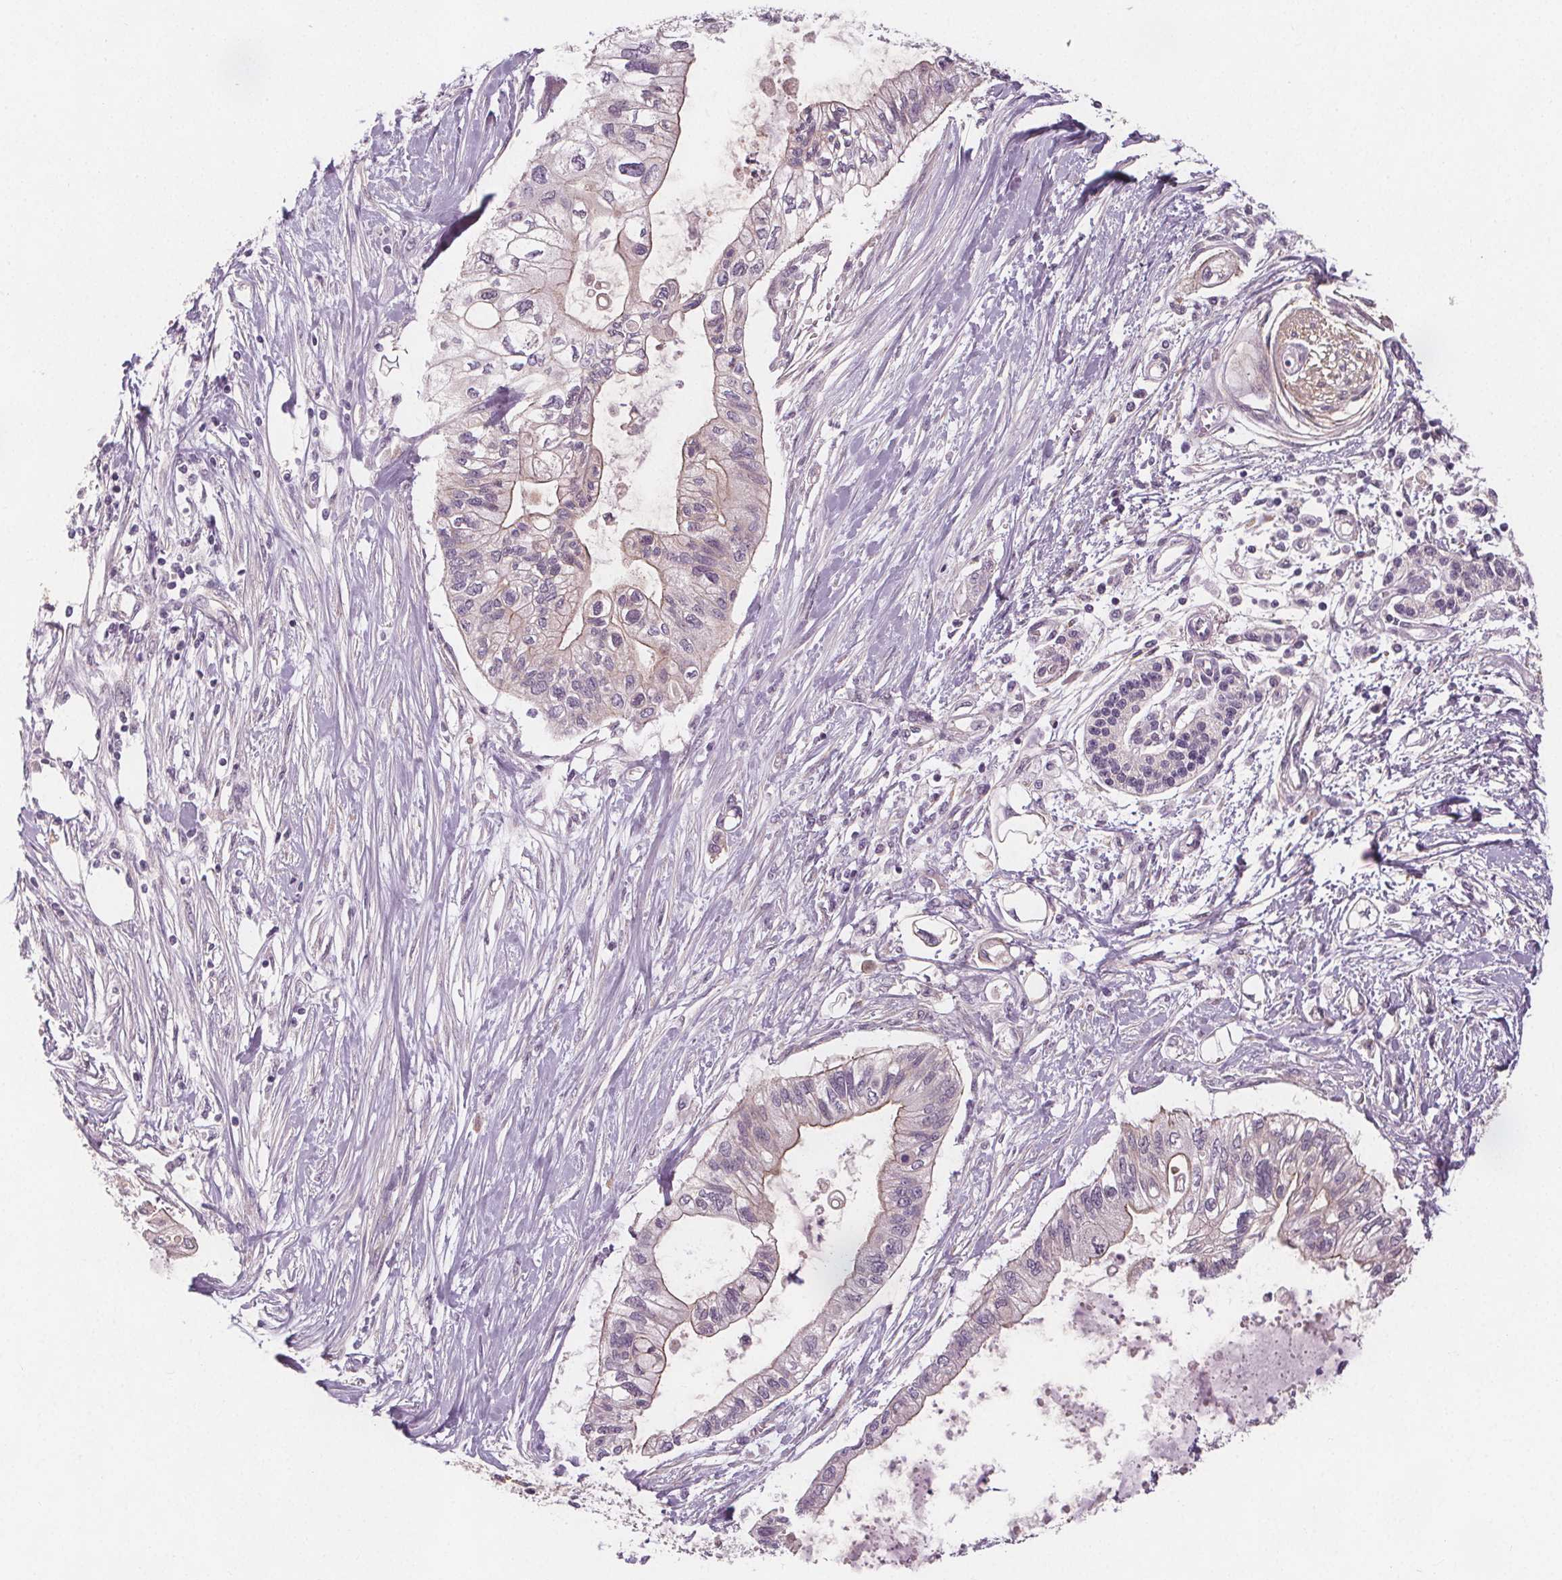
{"staining": {"intensity": "weak", "quantity": "<25%", "location": "cytoplasmic/membranous"}, "tissue": "pancreatic cancer", "cell_type": "Tumor cells", "image_type": "cancer", "snomed": [{"axis": "morphology", "description": "Adenocarcinoma, NOS"}, {"axis": "topography", "description": "Pancreas"}], "caption": "Histopathology image shows no significant protein expression in tumor cells of adenocarcinoma (pancreatic).", "gene": "VNN1", "patient": {"sex": "female", "age": 77}}